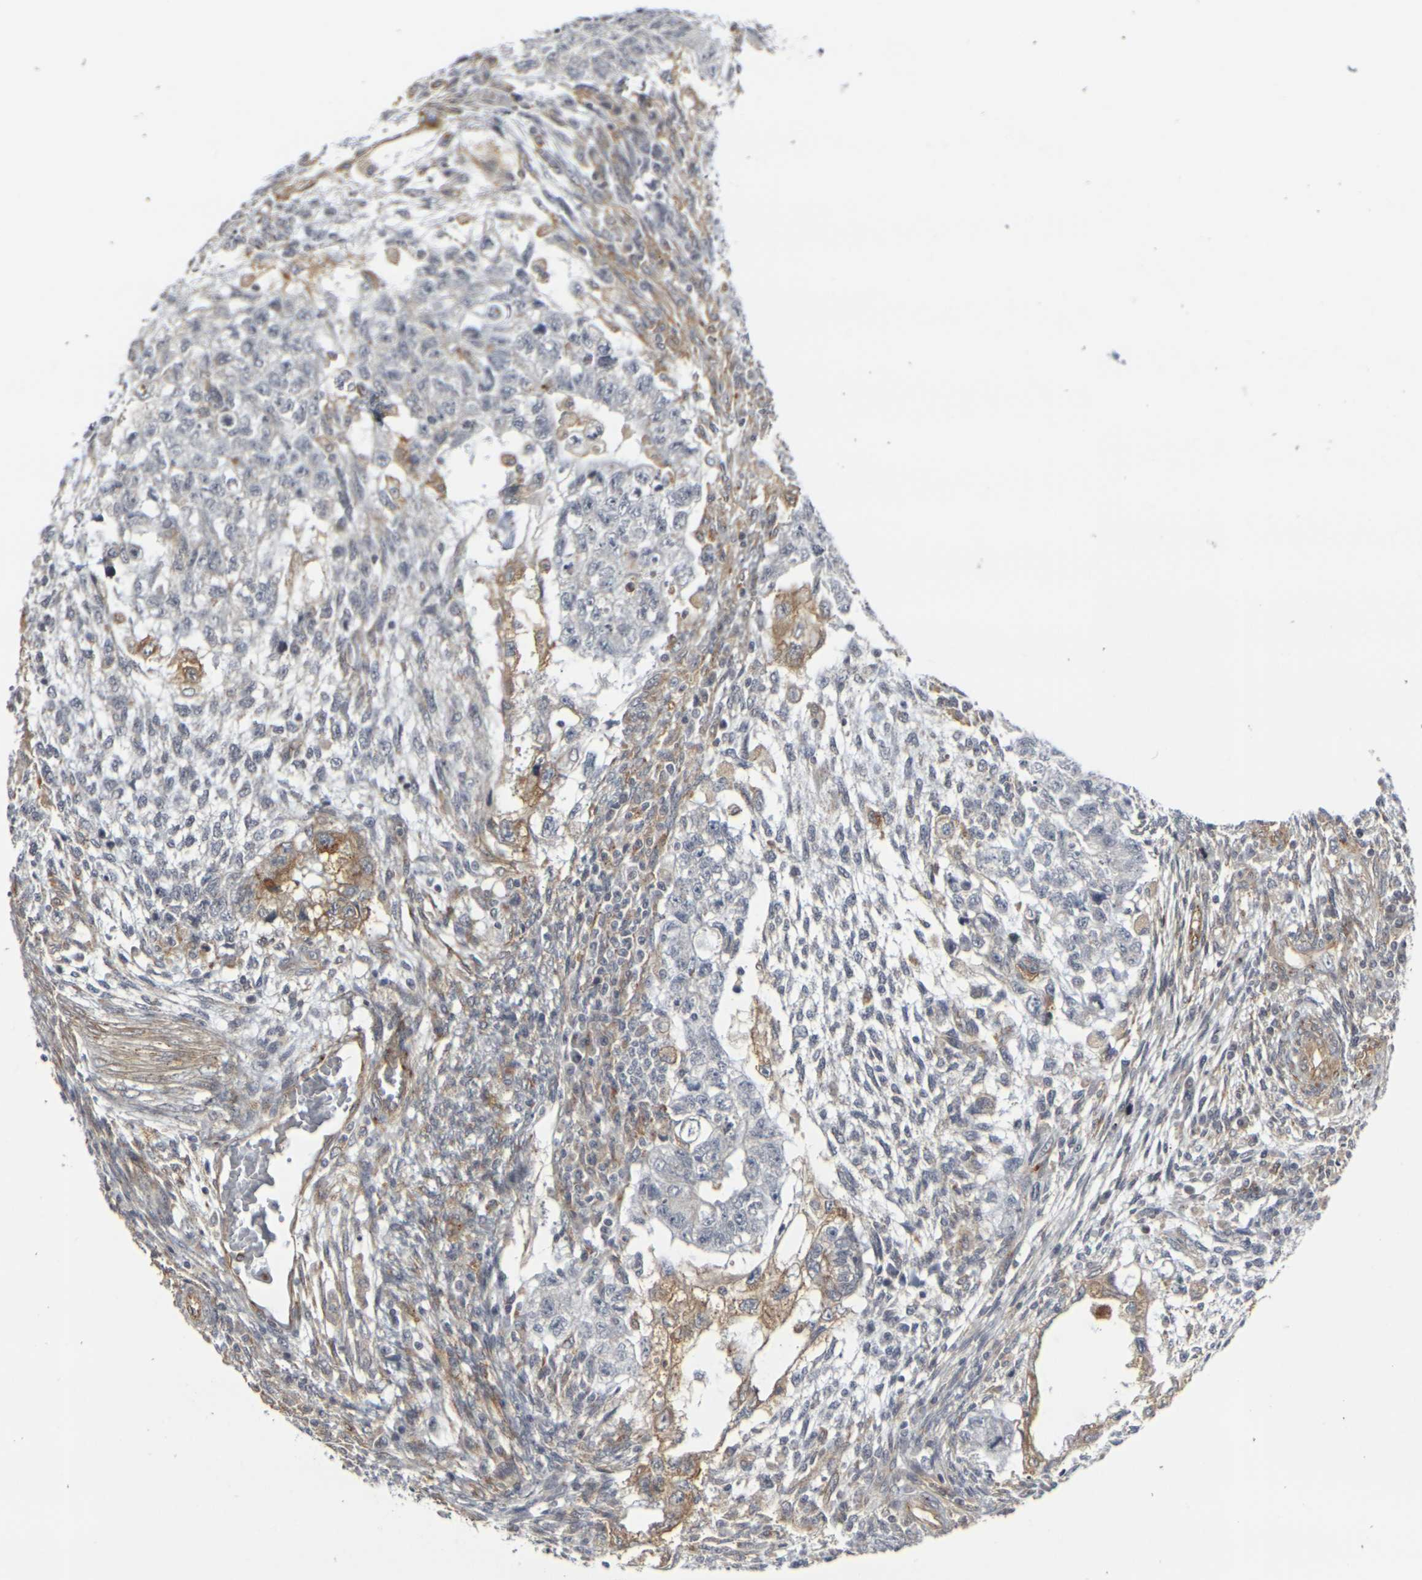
{"staining": {"intensity": "weak", "quantity": "<25%", "location": "cytoplasmic/membranous"}, "tissue": "testis cancer", "cell_type": "Tumor cells", "image_type": "cancer", "snomed": [{"axis": "morphology", "description": "Normal tissue, NOS"}, {"axis": "morphology", "description": "Carcinoma, Embryonal, NOS"}, {"axis": "topography", "description": "Testis"}], "caption": "Tumor cells are negative for brown protein staining in testis cancer (embryonal carcinoma).", "gene": "MYOF", "patient": {"sex": "male", "age": 36}}